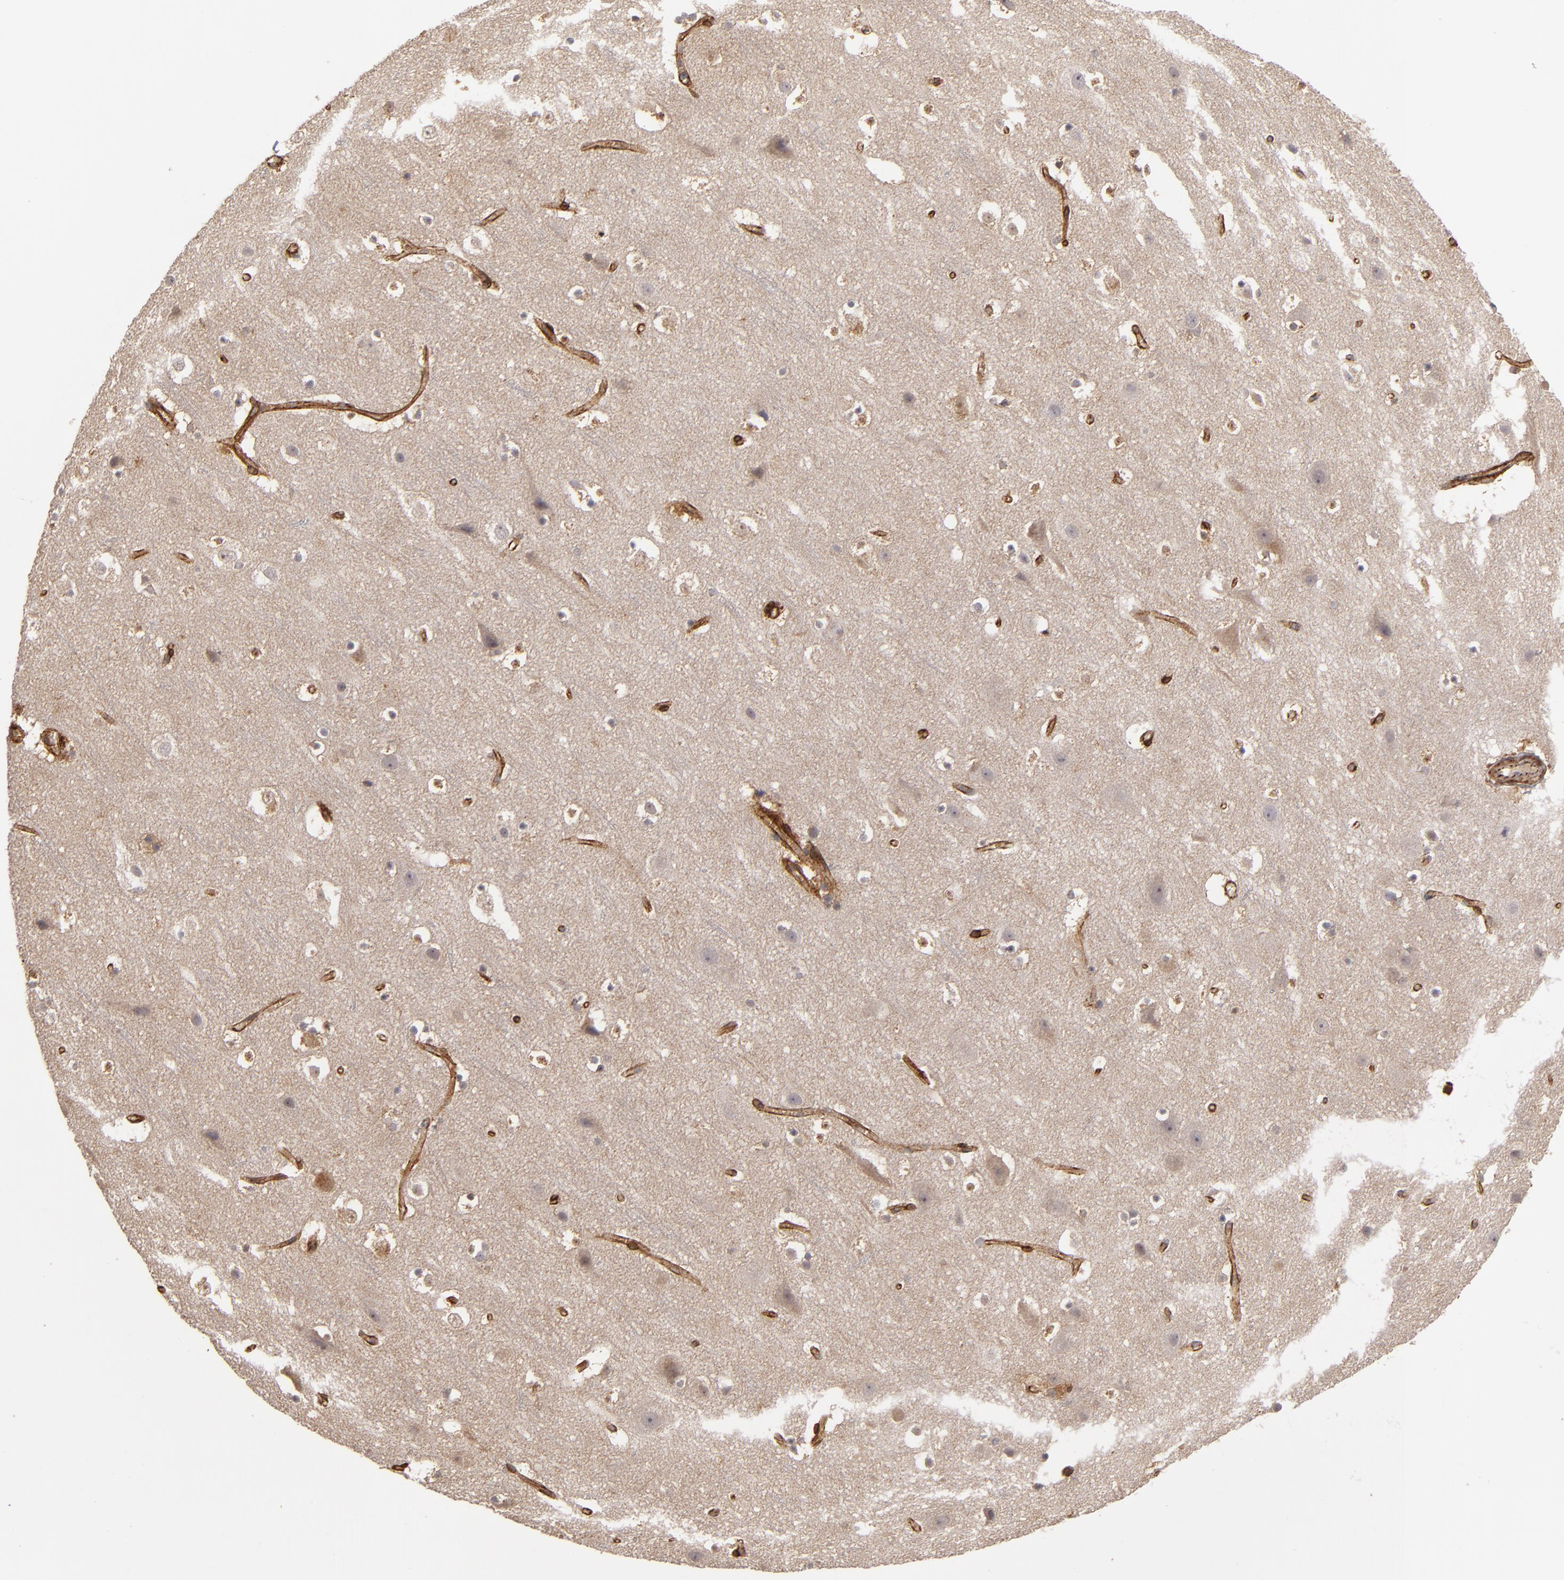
{"staining": {"intensity": "strong", "quantity": ">75%", "location": "cytoplasmic/membranous"}, "tissue": "cerebral cortex", "cell_type": "Endothelial cells", "image_type": "normal", "snomed": [{"axis": "morphology", "description": "Normal tissue, NOS"}, {"axis": "topography", "description": "Cerebral cortex"}], "caption": "Human cerebral cortex stained for a protein (brown) reveals strong cytoplasmic/membranous positive positivity in approximately >75% of endothelial cells.", "gene": "TJP1", "patient": {"sex": "male", "age": 45}}